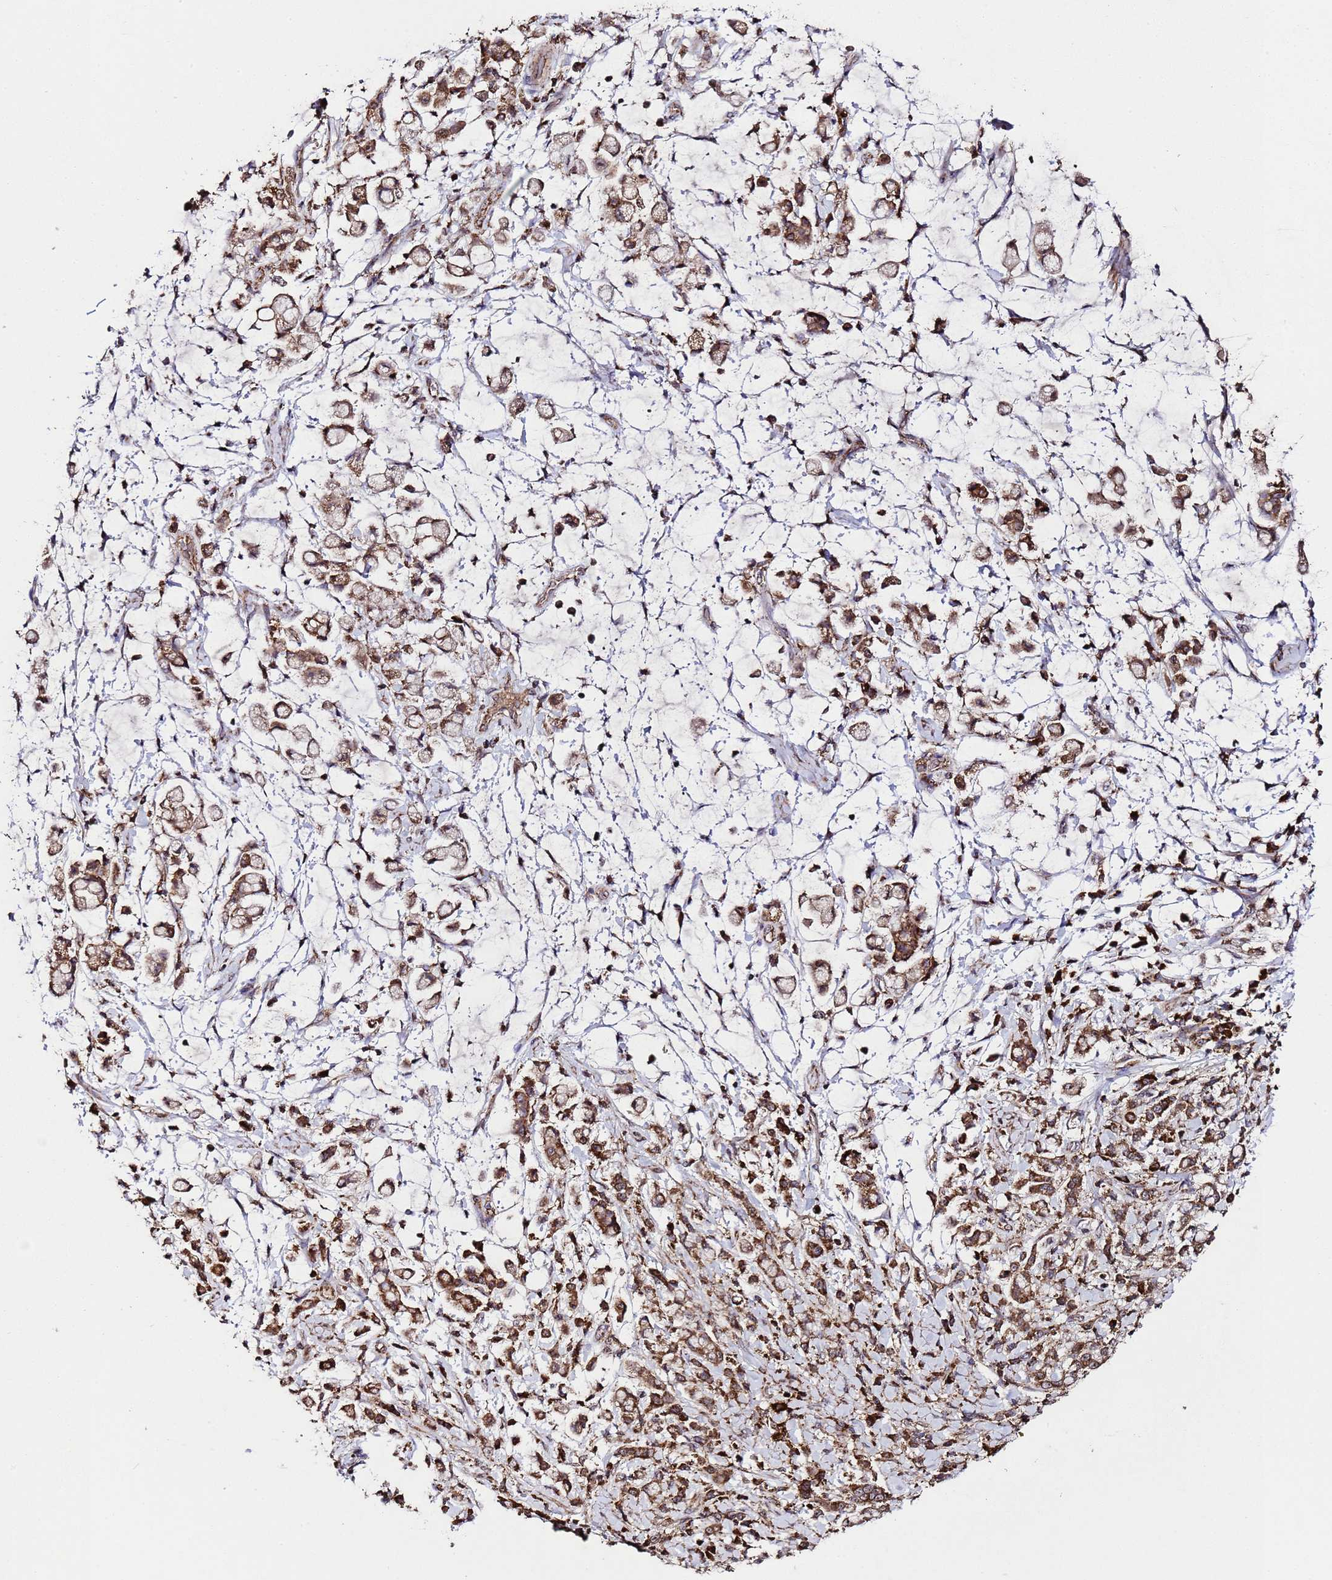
{"staining": {"intensity": "strong", "quantity": ">75%", "location": "cytoplasmic/membranous"}, "tissue": "stomach cancer", "cell_type": "Tumor cells", "image_type": "cancer", "snomed": [{"axis": "morphology", "description": "Adenocarcinoma, NOS"}, {"axis": "topography", "description": "Stomach"}], "caption": "This is an image of immunohistochemistry staining of stomach adenocarcinoma, which shows strong positivity in the cytoplasmic/membranous of tumor cells.", "gene": "HSPBAP1", "patient": {"sex": "female", "age": 60}}